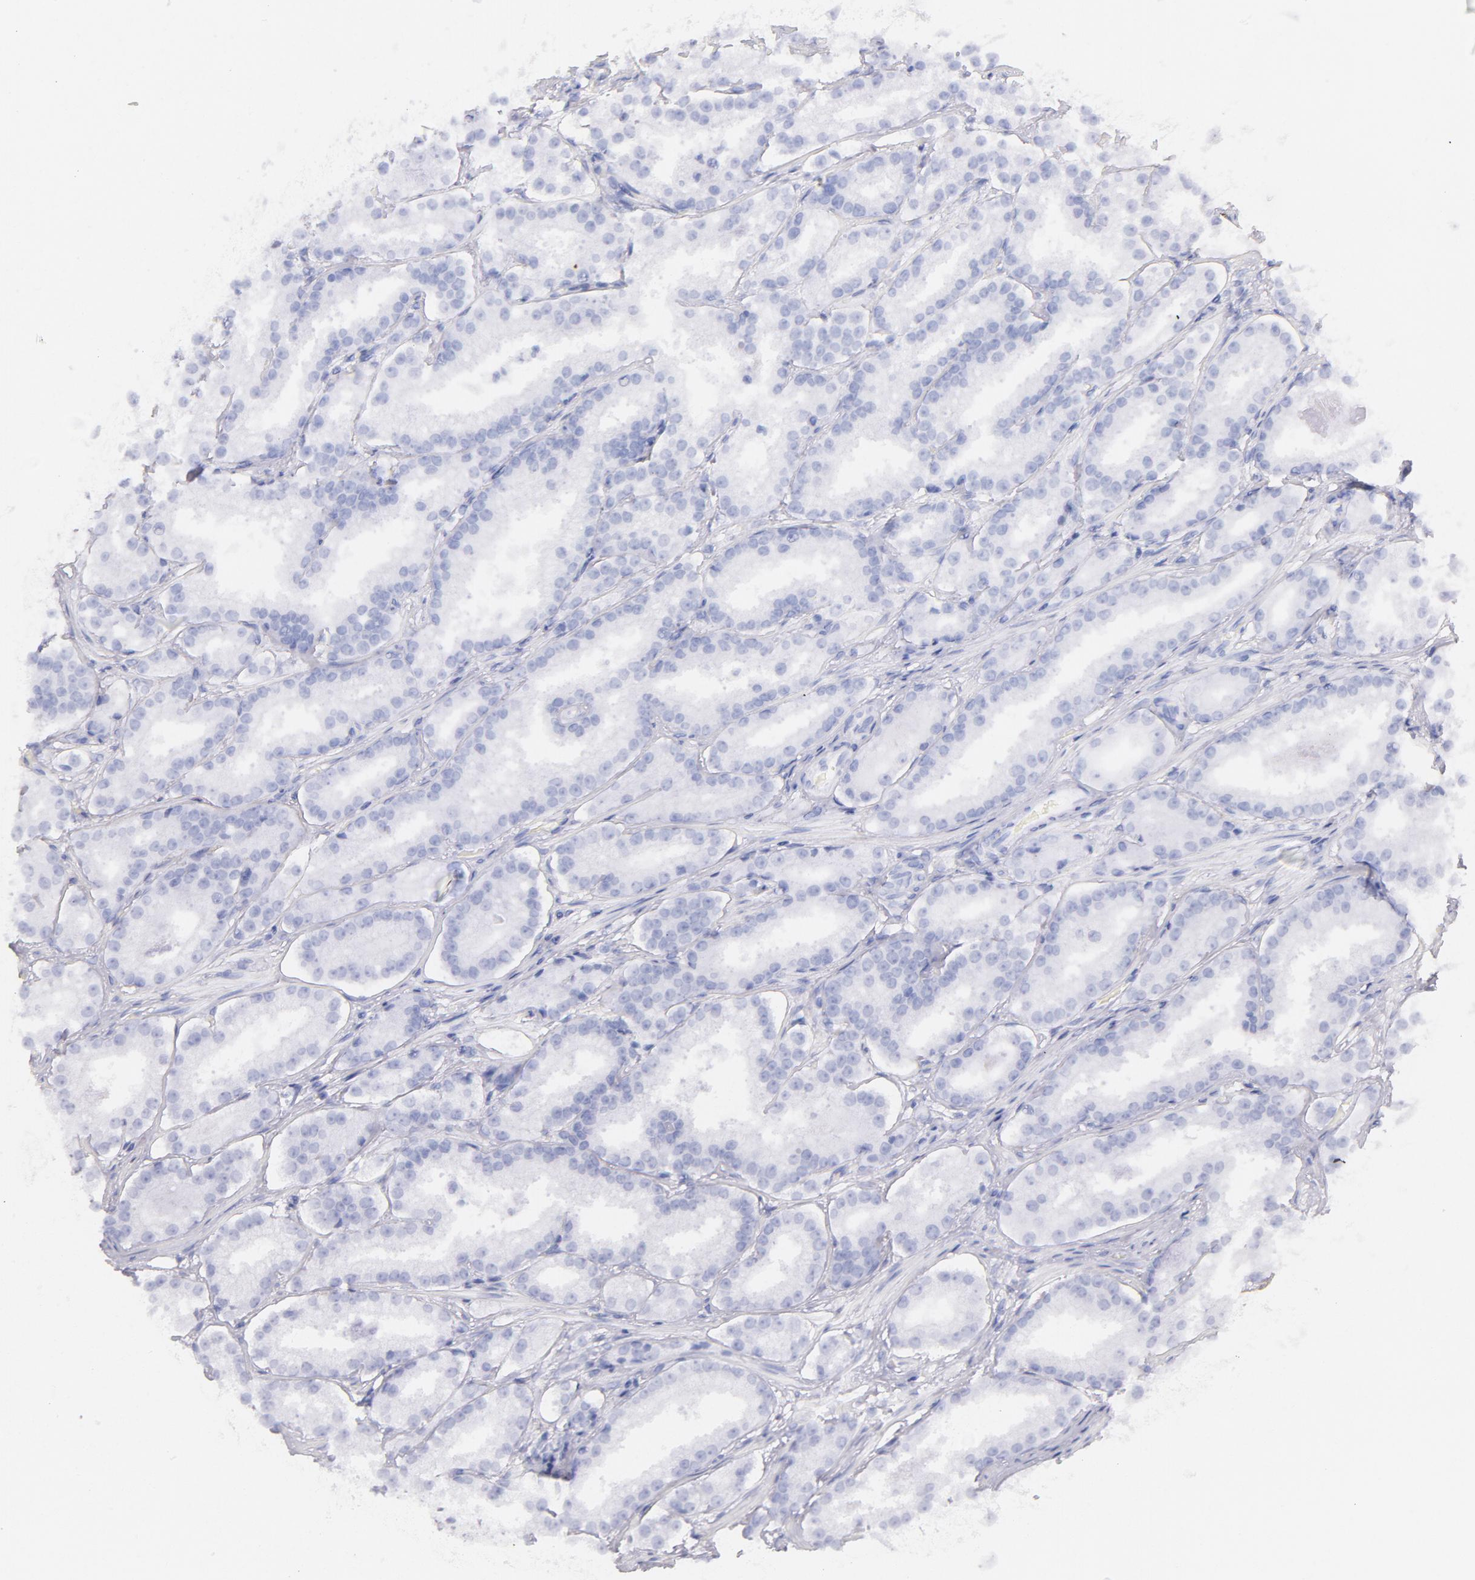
{"staining": {"intensity": "negative", "quantity": "none", "location": "none"}, "tissue": "prostate cancer", "cell_type": "Tumor cells", "image_type": "cancer", "snomed": [{"axis": "morphology", "description": "Adenocarcinoma, Medium grade"}, {"axis": "topography", "description": "Prostate"}], "caption": "The IHC photomicrograph has no significant positivity in tumor cells of prostate cancer (medium-grade adenocarcinoma) tissue.", "gene": "CD44", "patient": {"sex": "male", "age": 73}}